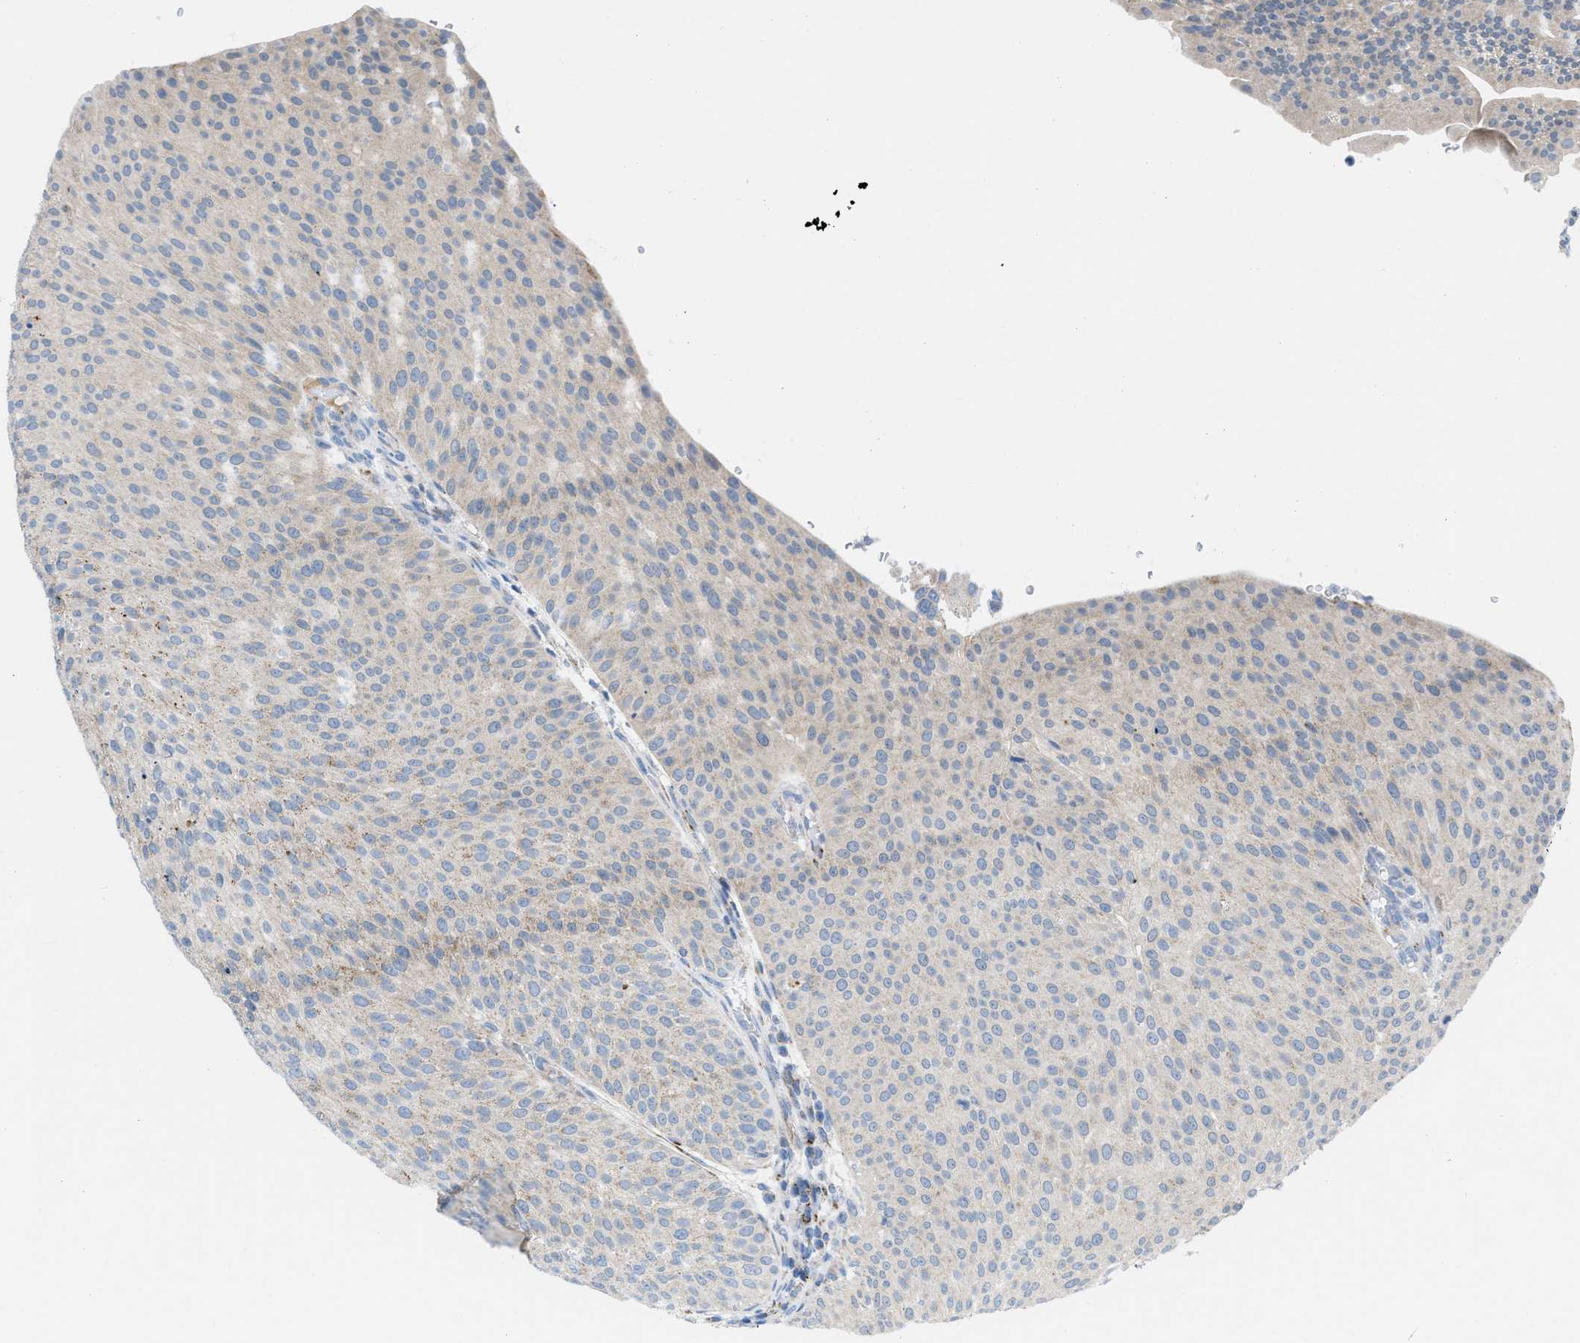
{"staining": {"intensity": "weak", "quantity": "<25%", "location": "cytoplasmic/membranous"}, "tissue": "urothelial cancer", "cell_type": "Tumor cells", "image_type": "cancer", "snomed": [{"axis": "morphology", "description": "Urothelial carcinoma, Low grade"}, {"axis": "topography", "description": "Smooth muscle"}, {"axis": "topography", "description": "Urinary bladder"}], "caption": "Protein analysis of urothelial cancer displays no significant staining in tumor cells.", "gene": "RBBP9", "patient": {"sex": "male", "age": 60}}